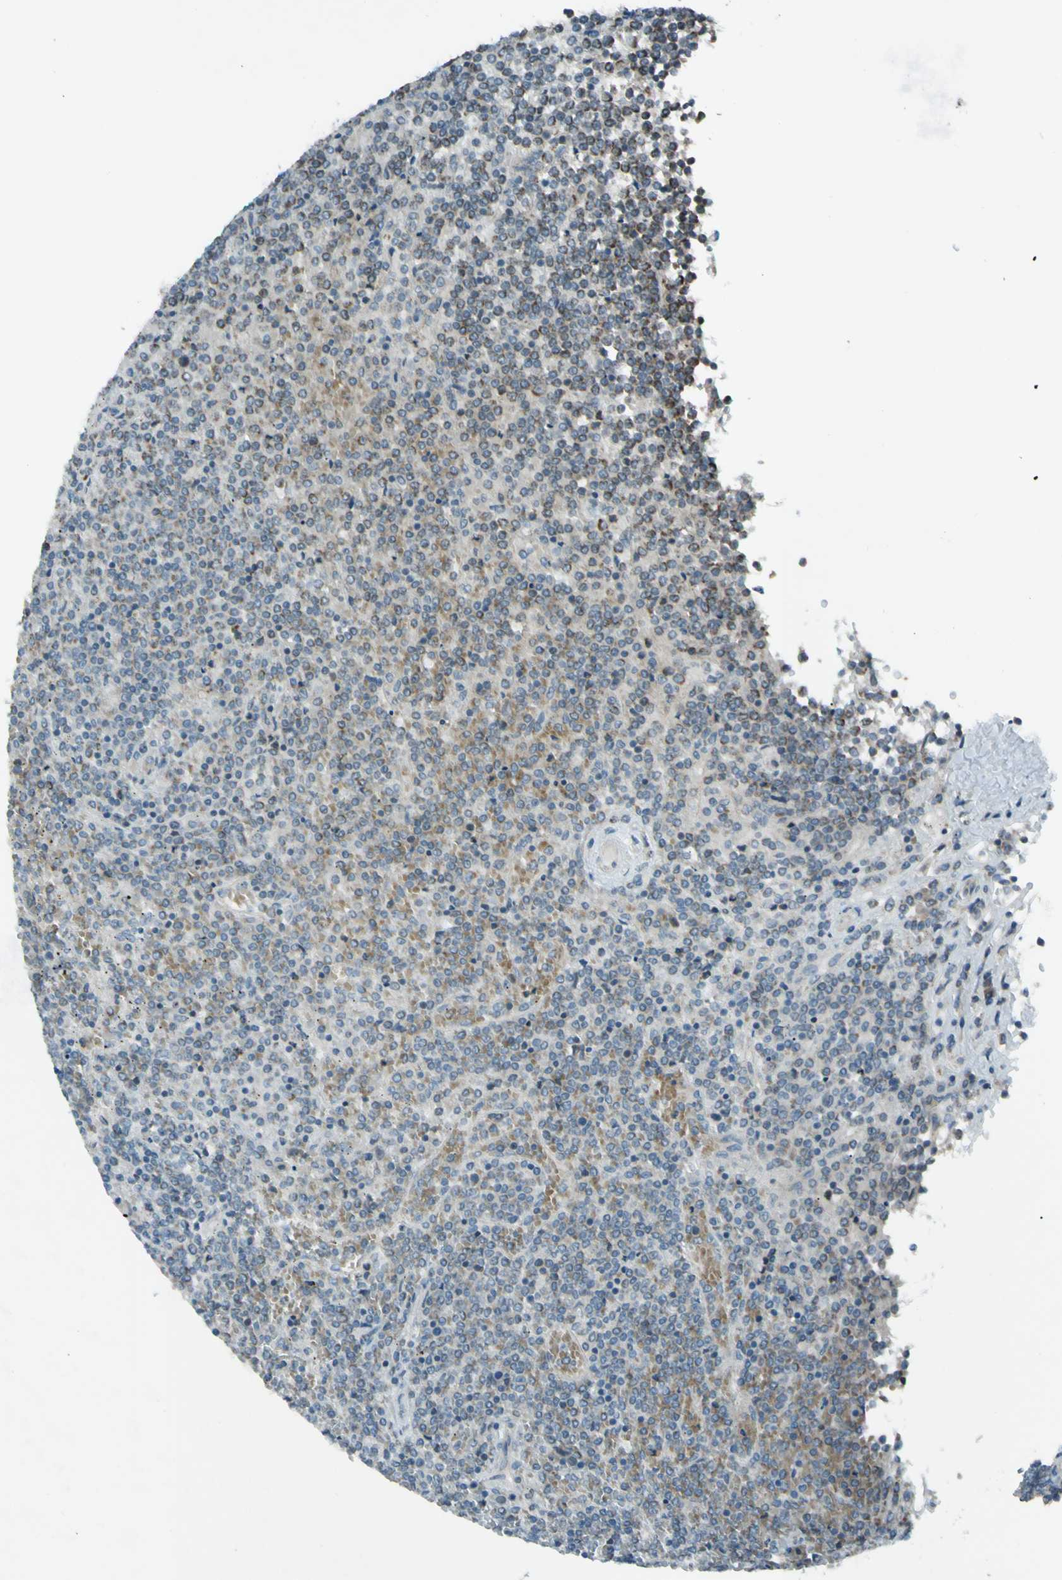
{"staining": {"intensity": "weak", "quantity": "25%-75%", "location": "cytoplasmic/membranous"}, "tissue": "lymphoma", "cell_type": "Tumor cells", "image_type": "cancer", "snomed": [{"axis": "morphology", "description": "Malignant lymphoma, non-Hodgkin's type, Low grade"}, {"axis": "topography", "description": "Spleen"}], "caption": "Lymphoma was stained to show a protein in brown. There is low levels of weak cytoplasmic/membranous expression in approximately 25%-75% of tumor cells.", "gene": "ACOT8", "patient": {"sex": "female", "age": 19}}